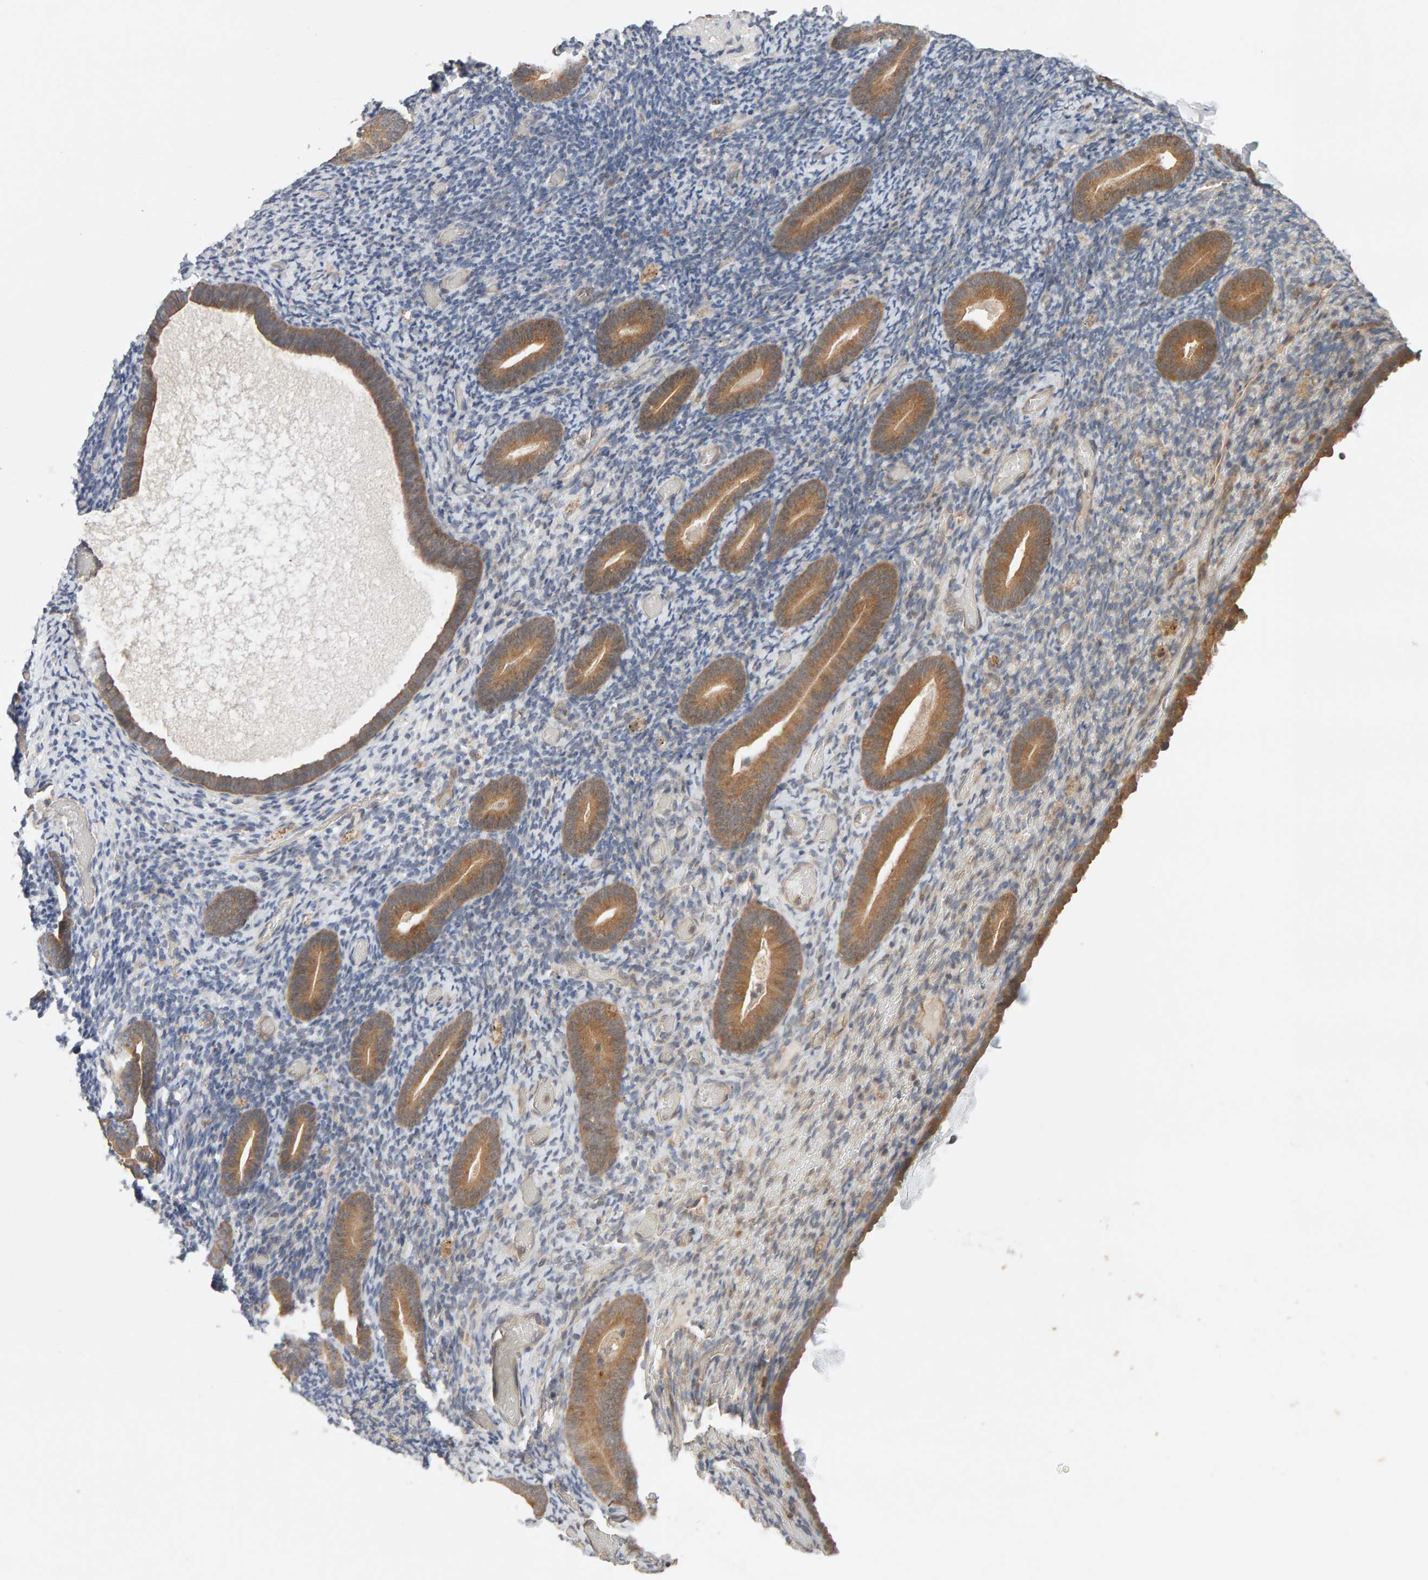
{"staining": {"intensity": "negative", "quantity": "none", "location": "none"}, "tissue": "endometrium", "cell_type": "Cells in endometrial stroma", "image_type": "normal", "snomed": [{"axis": "morphology", "description": "Normal tissue, NOS"}, {"axis": "topography", "description": "Endometrium"}], "caption": "Immunohistochemical staining of normal endometrium exhibits no significant expression in cells in endometrial stroma.", "gene": "DNAJC7", "patient": {"sex": "female", "age": 51}}